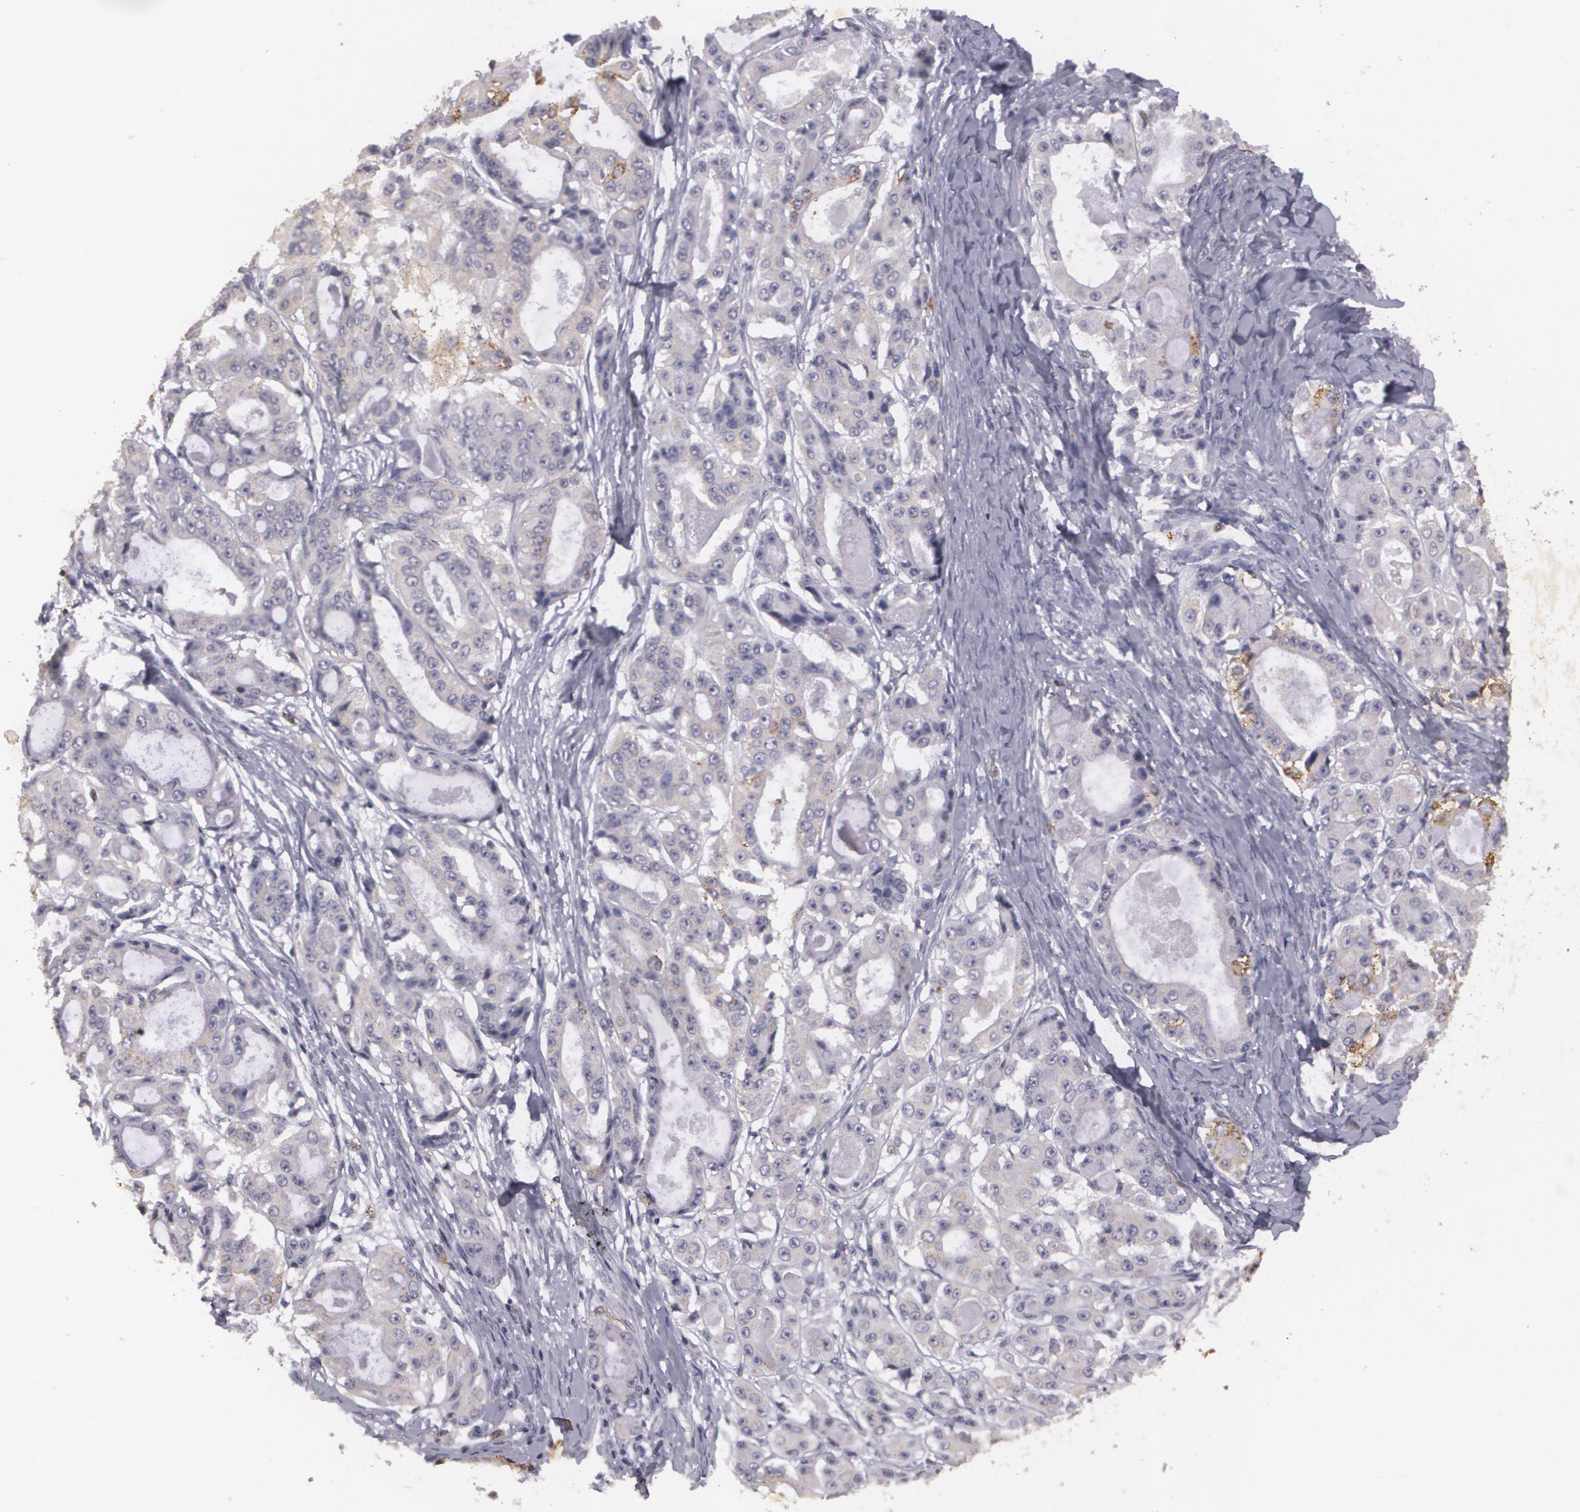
{"staining": {"intensity": "weak", "quantity": "25%-75%", "location": "cytoplasmic/membranous"}, "tissue": "ovarian cancer", "cell_type": "Tumor cells", "image_type": "cancer", "snomed": [{"axis": "morphology", "description": "Carcinoma, endometroid"}, {"axis": "topography", "description": "Ovary"}], "caption": "DAB immunohistochemical staining of ovarian cancer demonstrates weak cytoplasmic/membranous protein expression in about 25%-75% of tumor cells. The protein is stained brown, and the nuclei are stained in blue (DAB IHC with brightfield microscopy, high magnification).", "gene": "KCNA4", "patient": {"sex": "female", "age": 61}}